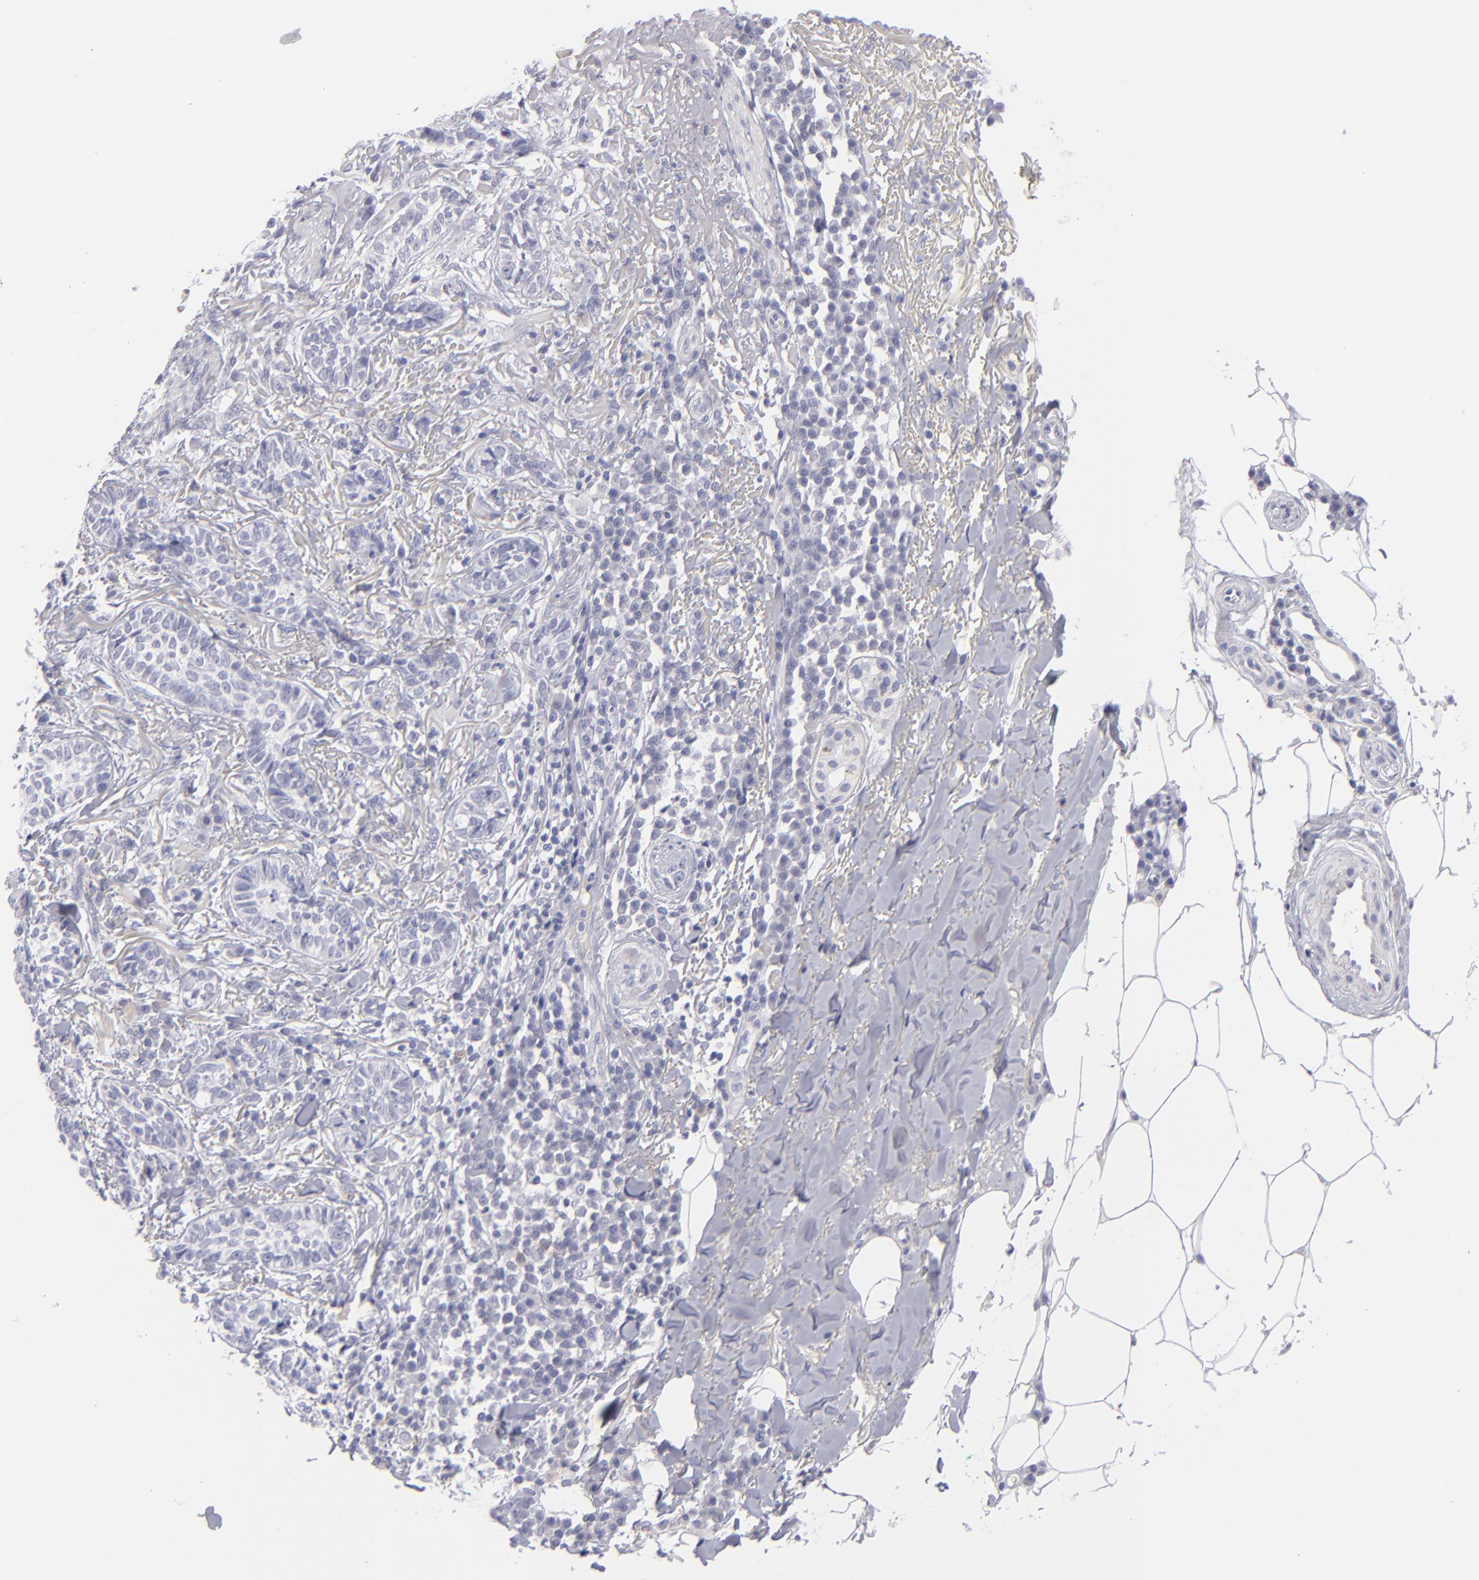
{"staining": {"intensity": "negative", "quantity": "none", "location": "none"}, "tissue": "skin cancer", "cell_type": "Tumor cells", "image_type": "cancer", "snomed": [{"axis": "morphology", "description": "Basal cell carcinoma"}, {"axis": "topography", "description": "Skin"}], "caption": "Human skin basal cell carcinoma stained for a protein using immunohistochemistry demonstrates no positivity in tumor cells.", "gene": "ITGB4", "patient": {"sex": "female", "age": 89}}